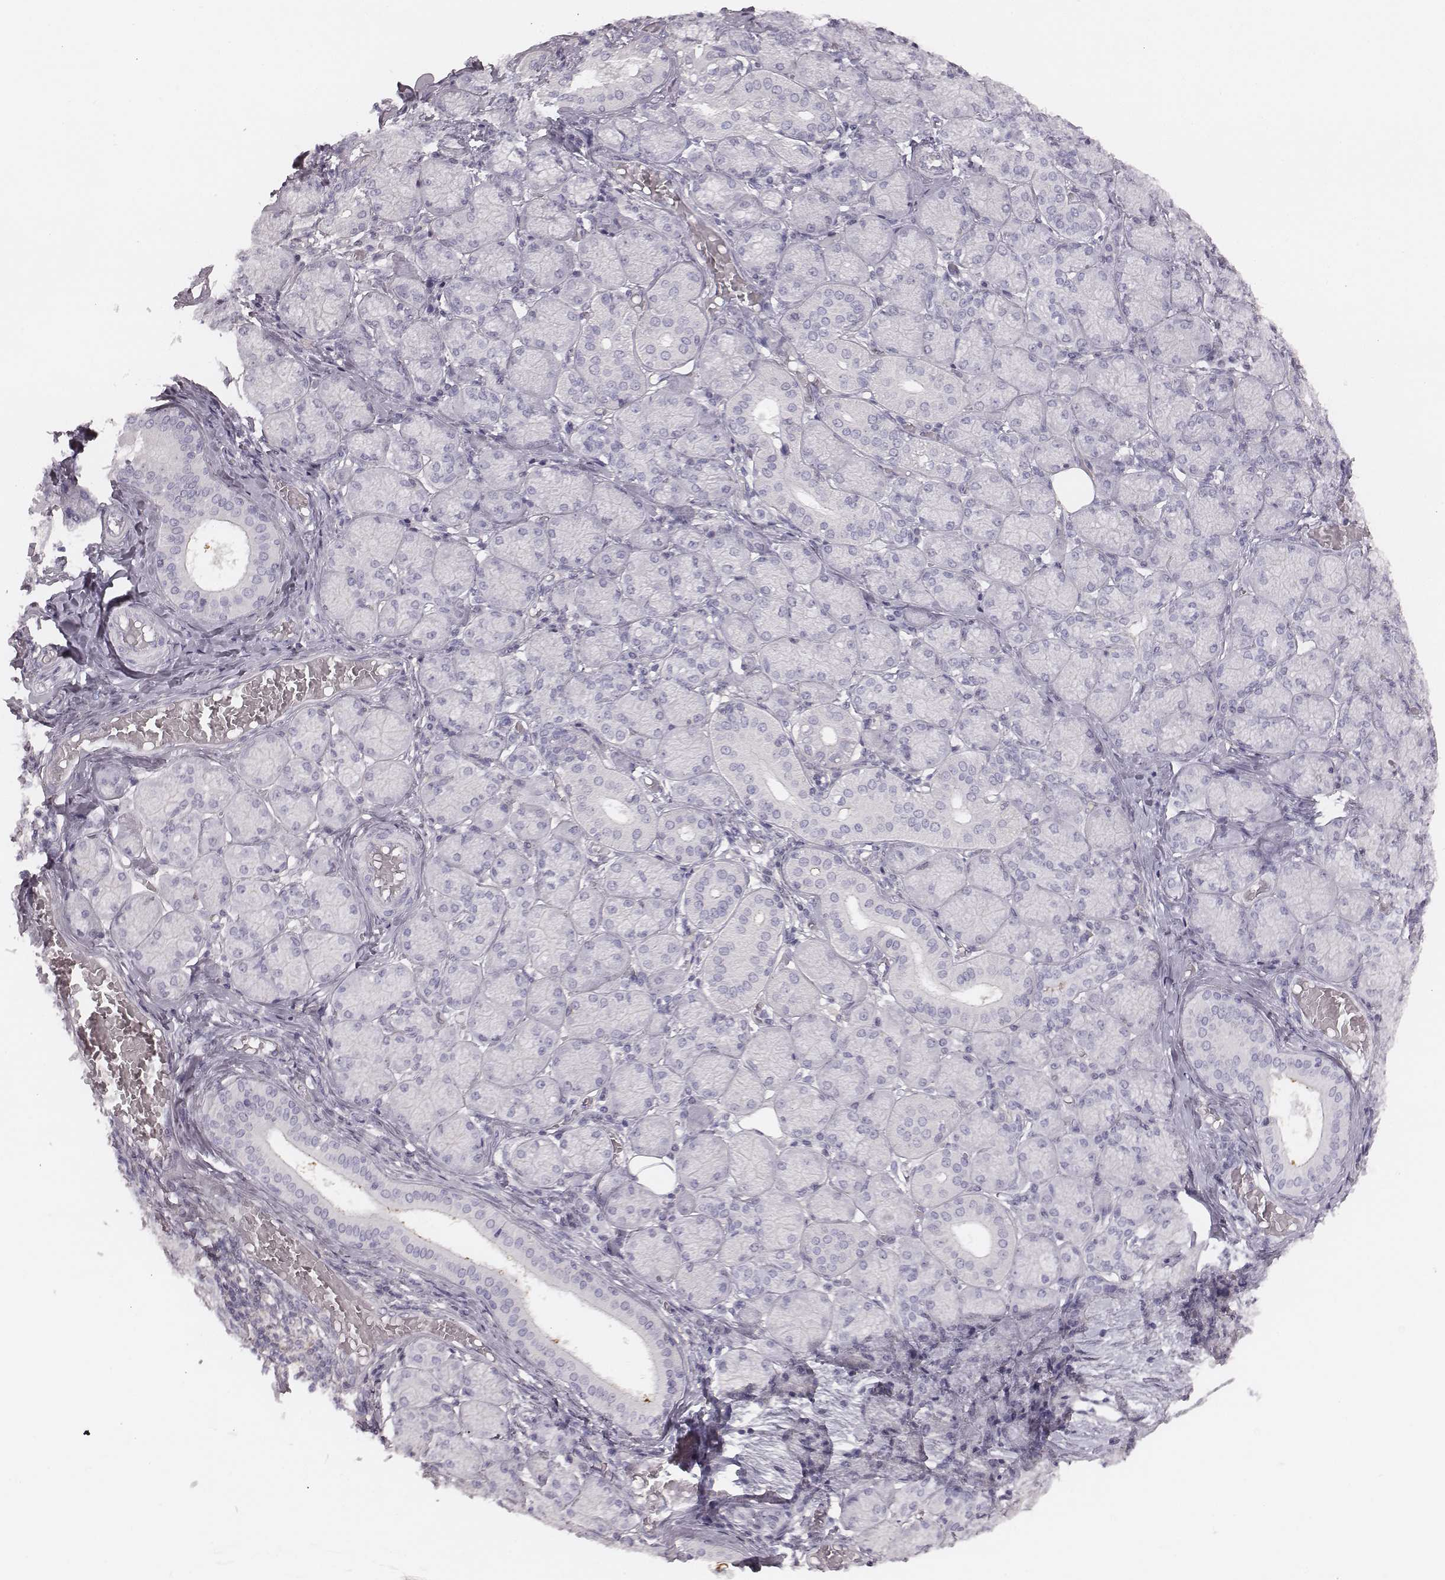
{"staining": {"intensity": "negative", "quantity": "none", "location": "none"}, "tissue": "salivary gland", "cell_type": "Glandular cells", "image_type": "normal", "snomed": [{"axis": "morphology", "description": "Normal tissue, NOS"}, {"axis": "topography", "description": "Salivary gland"}, {"axis": "topography", "description": "Peripheral nerve tissue"}], "caption": "This is an immunohistochemistry micrograph of benign human salivary gland. There is no staining in glandular cells.", "gene": "ENSG00000285837", "patient": {"sex": "female", "age": 24}}